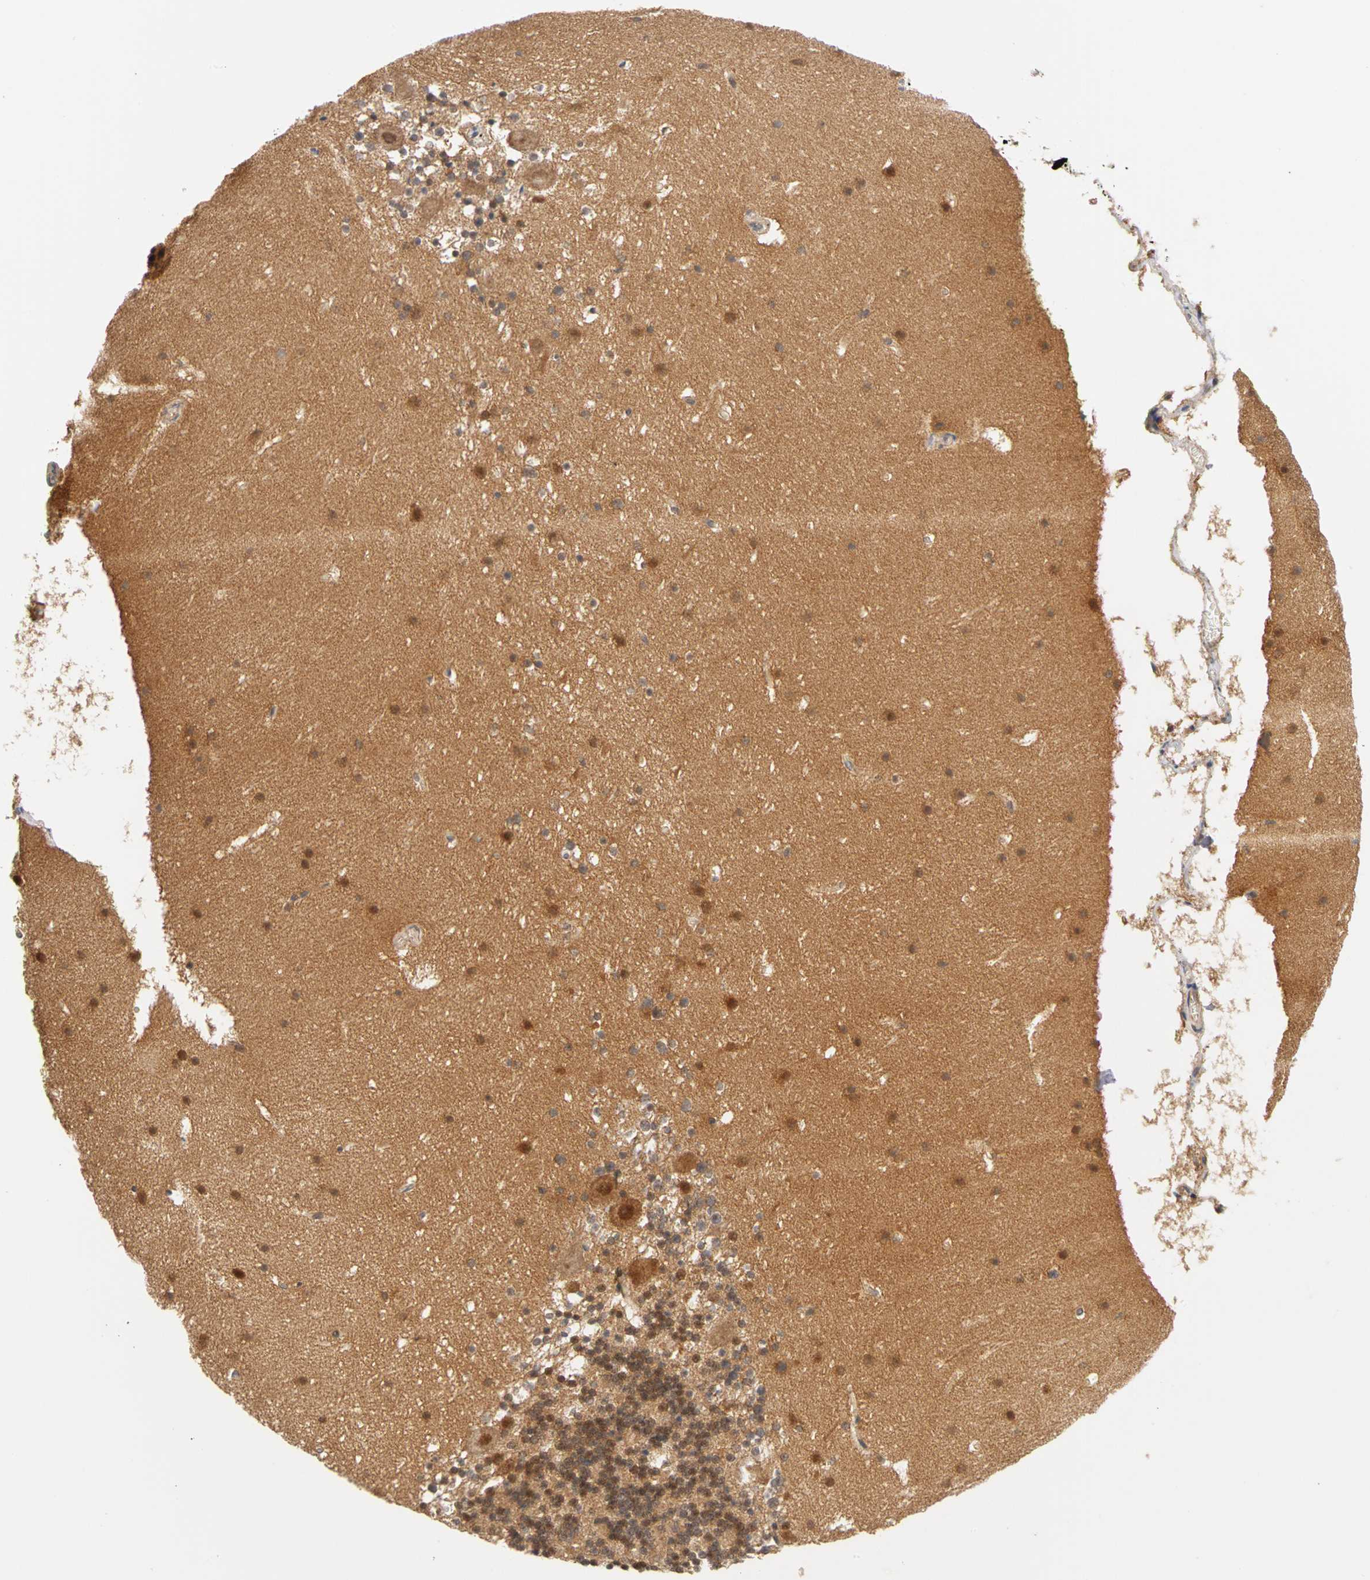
{"staining": {"intensity": "strong", "quantity": ">75%", "location": "nuclear"}, "tissue": "cerebellum", "cell_type": "Cells in granular layer", "image_type": "normal", "snomed": [{"axis": "morphology", "description": "Normal tissue, NOS"}, {"axis": "topography", "description": "Cerebellum"}], "caption": "Immunohistochemical staining of normal cerebellum demonstrates >75% levels of strong nuclear protein expression in about >75% of cells in granular layer. The staining is performed using DAB (3,3'-diaminobenzidine) brown chromogen to label protein expression. The nuclei are counter-stained blue using hematoxylin.", "gene": "UBE2M", "patient": {"sex": "male", "age": 45}}